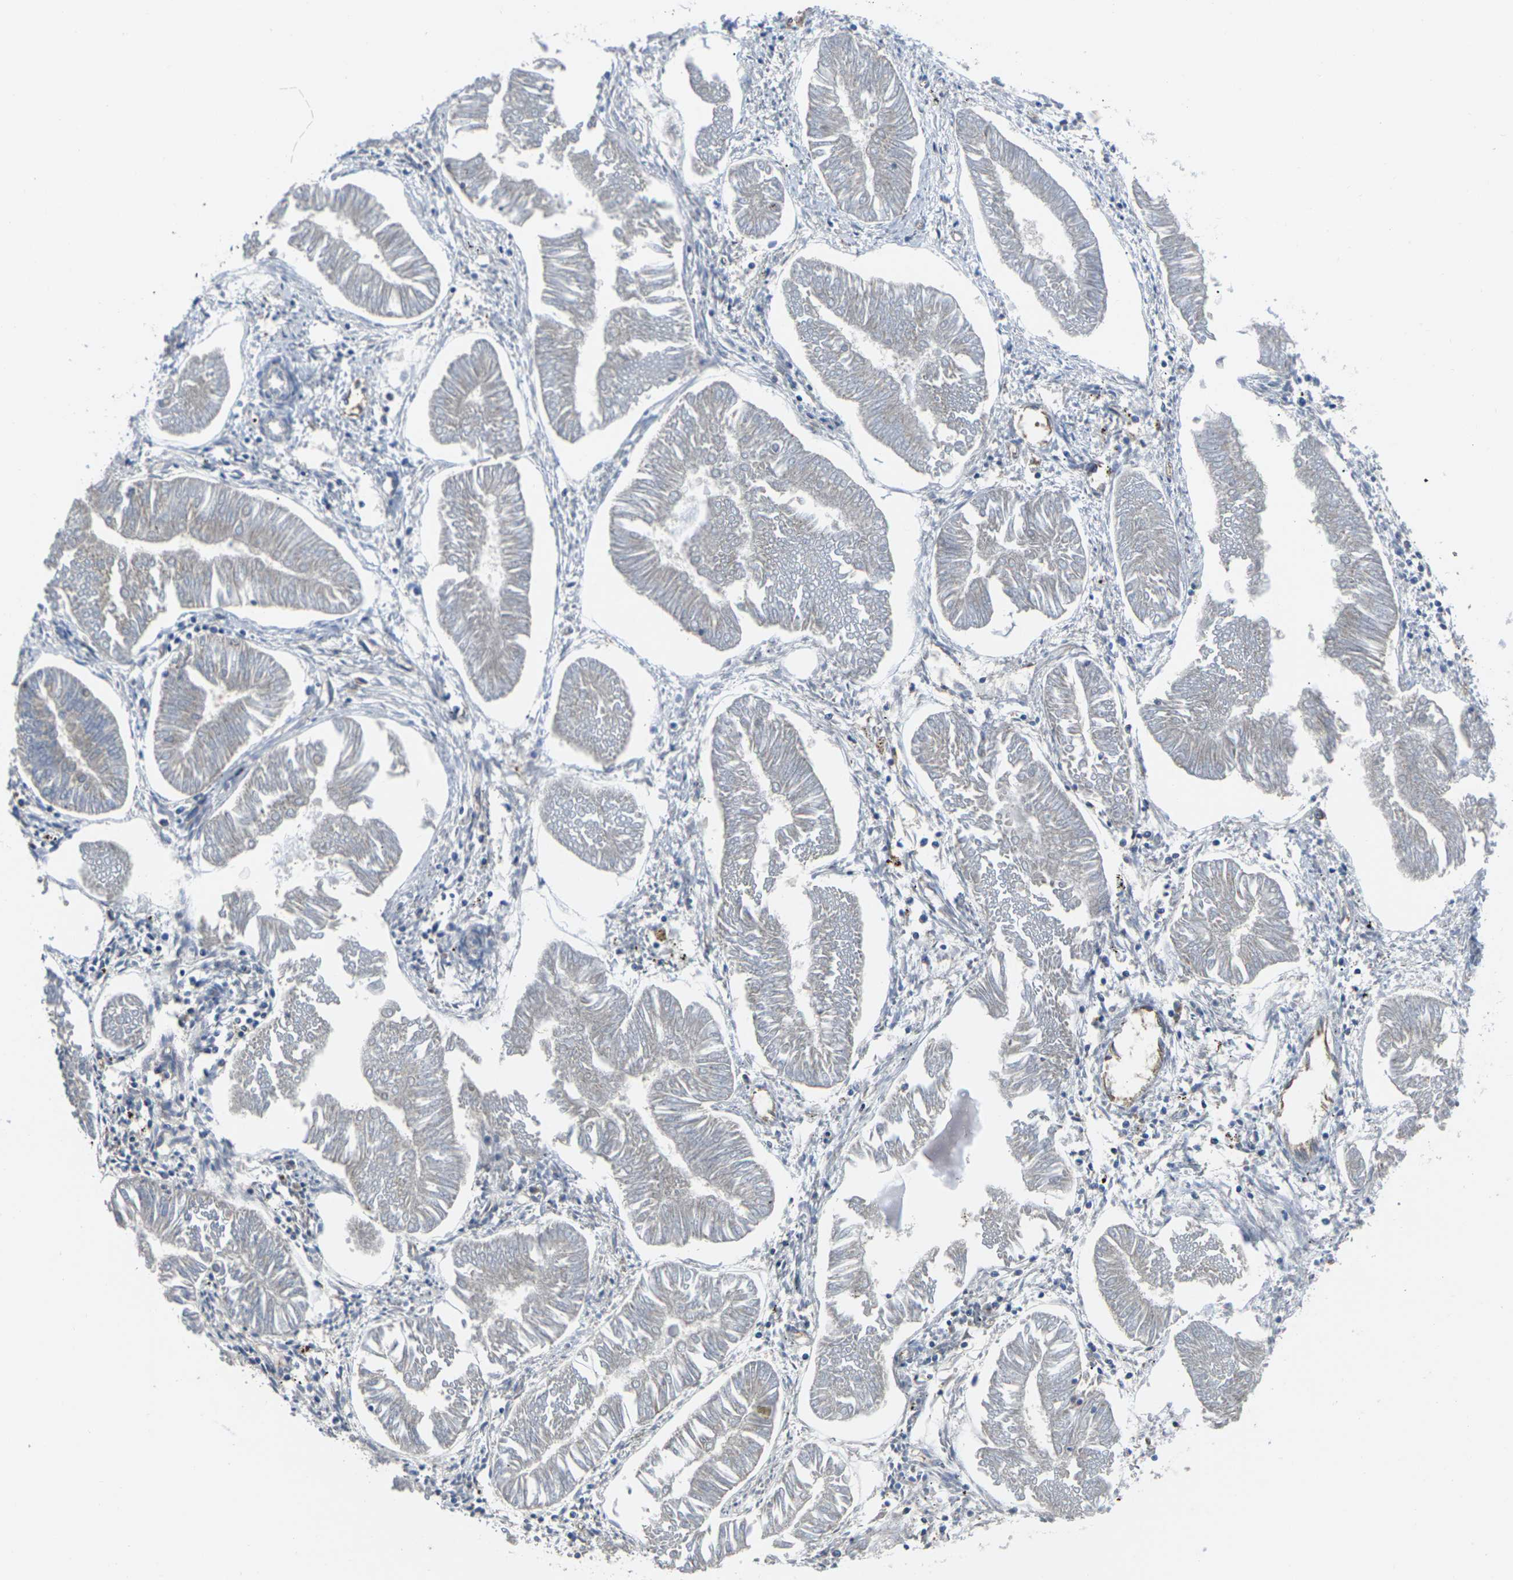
{"staining": {"intensity": "negative", "quantity": "none", "location": "none"}, "tissue": "endometrial cancer", "cell_type": "Tumor cells", "image_type": "cancer", "snomed": [{"axis": "morphology", "description": "Adenocarcinoma, NOS"}, {"axis": "topography", "description": "Endometrium"}], "caption": "A histopathology image of endometrial cancer stained for a protein exhibits no brown staining in tumor cells.", "gene": "TMCC2", "patient": {"sex": "female", "age": 53}}